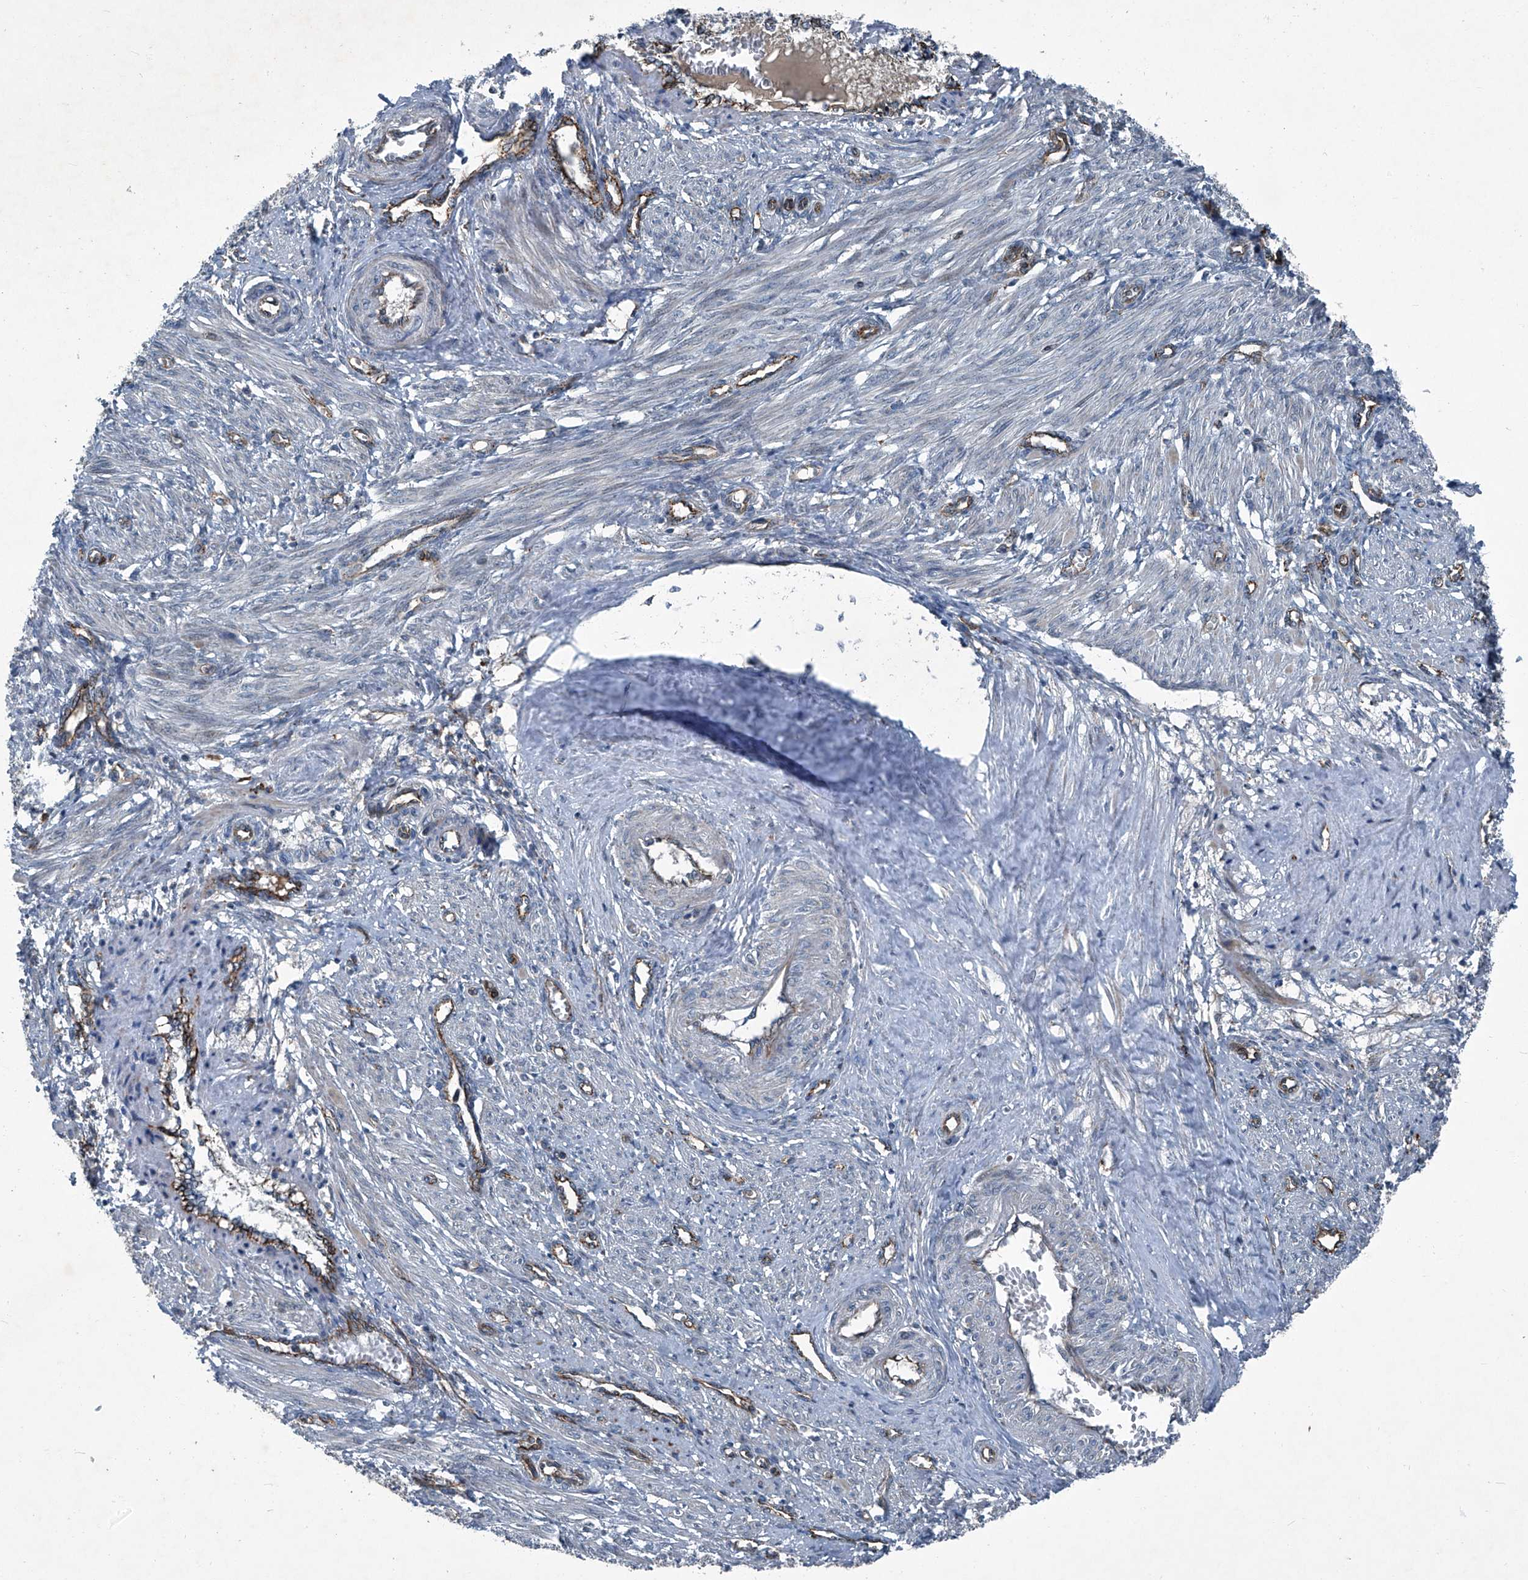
{"staining": {"intensity": "weak", "quantity": "25%-75%", "location": "cytoplasmic/membranous"}, "tissue": "smooth muscle", "cell_type": "Smooth muscle cells", "image_type": "normal", "snomed": [{"axis": "morphology", "description": "Normal tissue, NOS"}, {"axis": "topography", "description": "Endometrium"}], "caption": "A high-resolution histopathology image shows IHC staining of unremarkable smooth muscle, which displays weak cytoplasmic/membranous staining in about 25%-75% of smooth muscle cells.", "gene": "SENP2", "patient": {"sex": "female", "age": 33}}